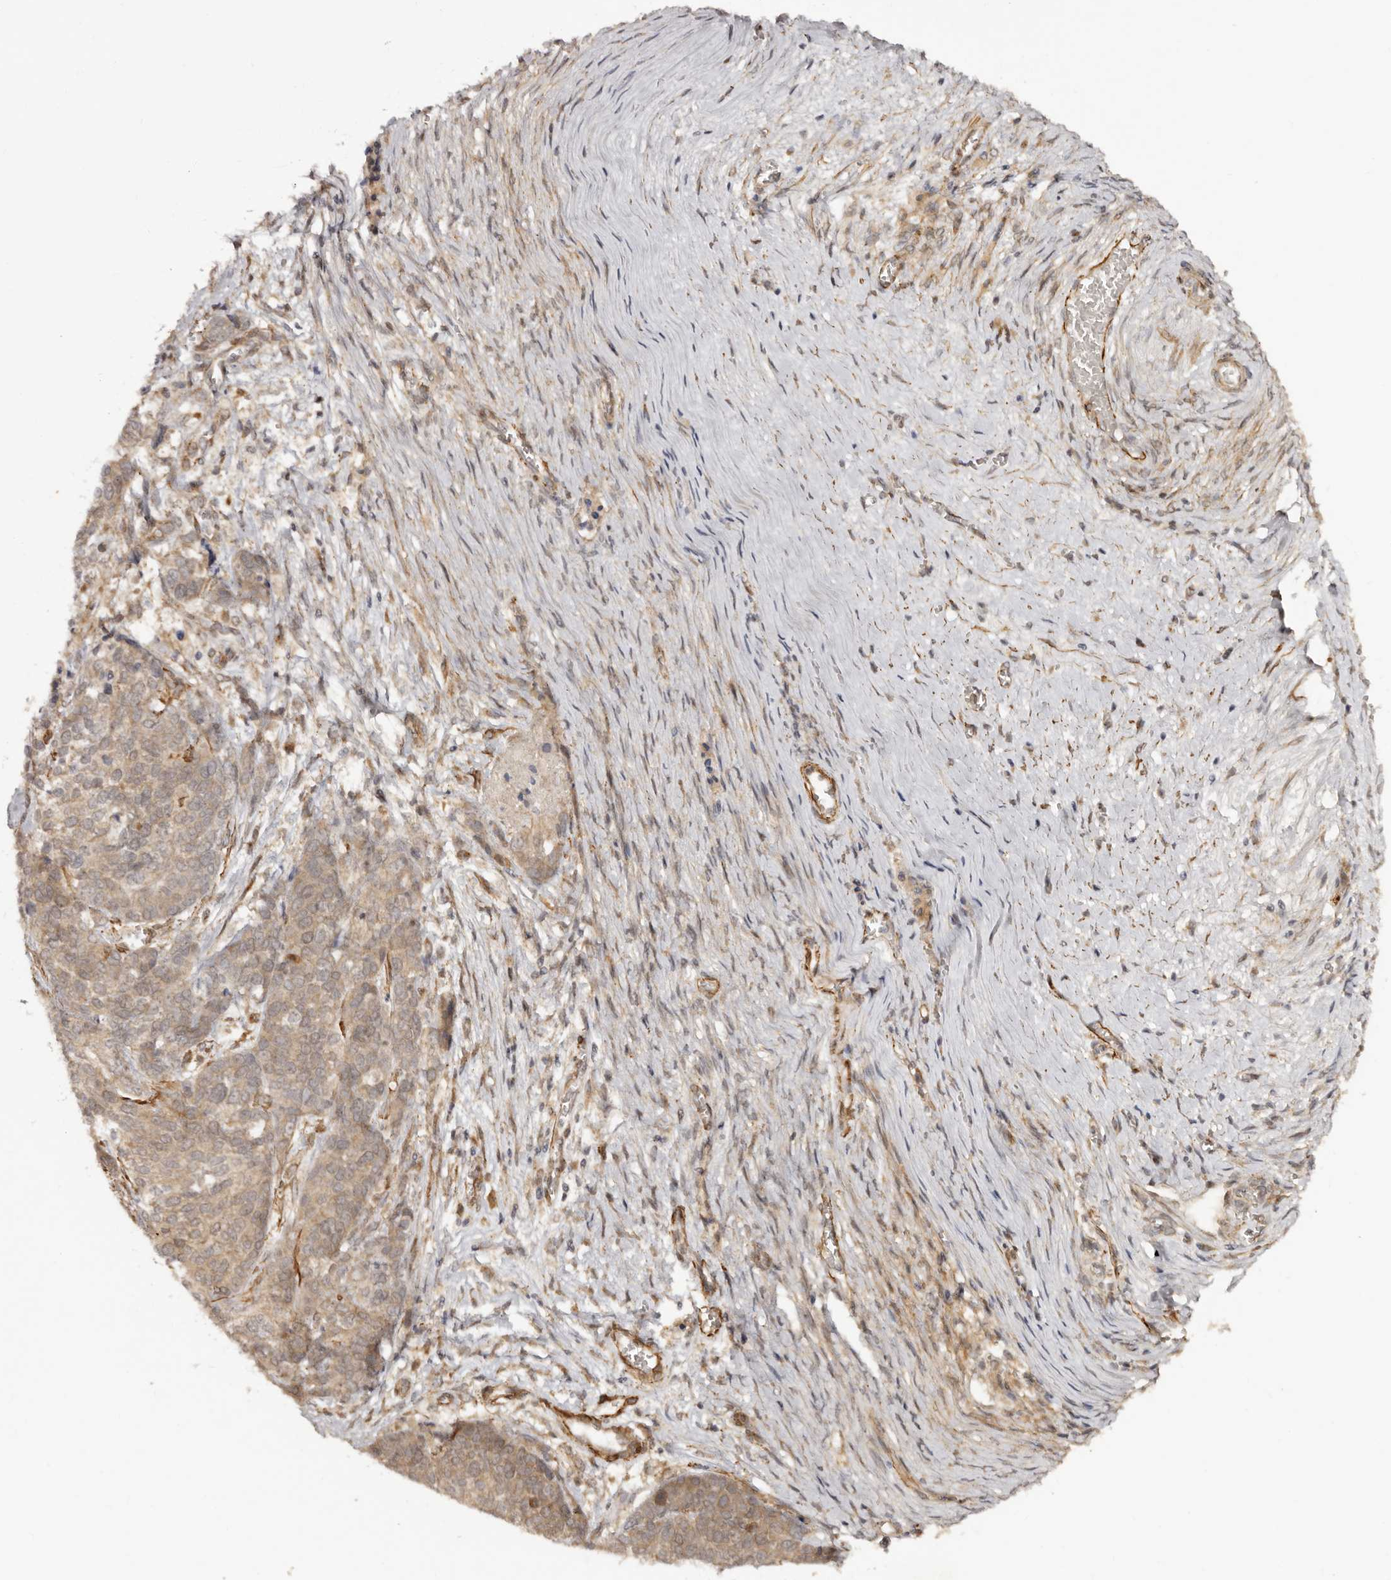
{"staining": {"intensity": "weak", "quantity": ">75%", "location": "cytoplasmic/membranous,nuclear"}, "tissue": "ovarian cancer", "cell_type": "Tumor cells", "image_type": "cancer", "snomed": [{"axis": "morphology", "description": "Cystadenocarcinoma, serous, NOS"}, {"axis": "topography", "description": "Ovary"}], "caption": "Immunohistochemistry (DAB) staining of human ovarian cancer displays weak cytoplasmic/membranous and nuclear protein staining in approximately >75% of tumor cells. The staining was performed using DAB to visualize the protein expression in brown, while the nuclei were stained in blue with hematoxylin (Magnification: 20x).", "gene": "MICAL2", "patient": {"sex": "female", "age": 44}}